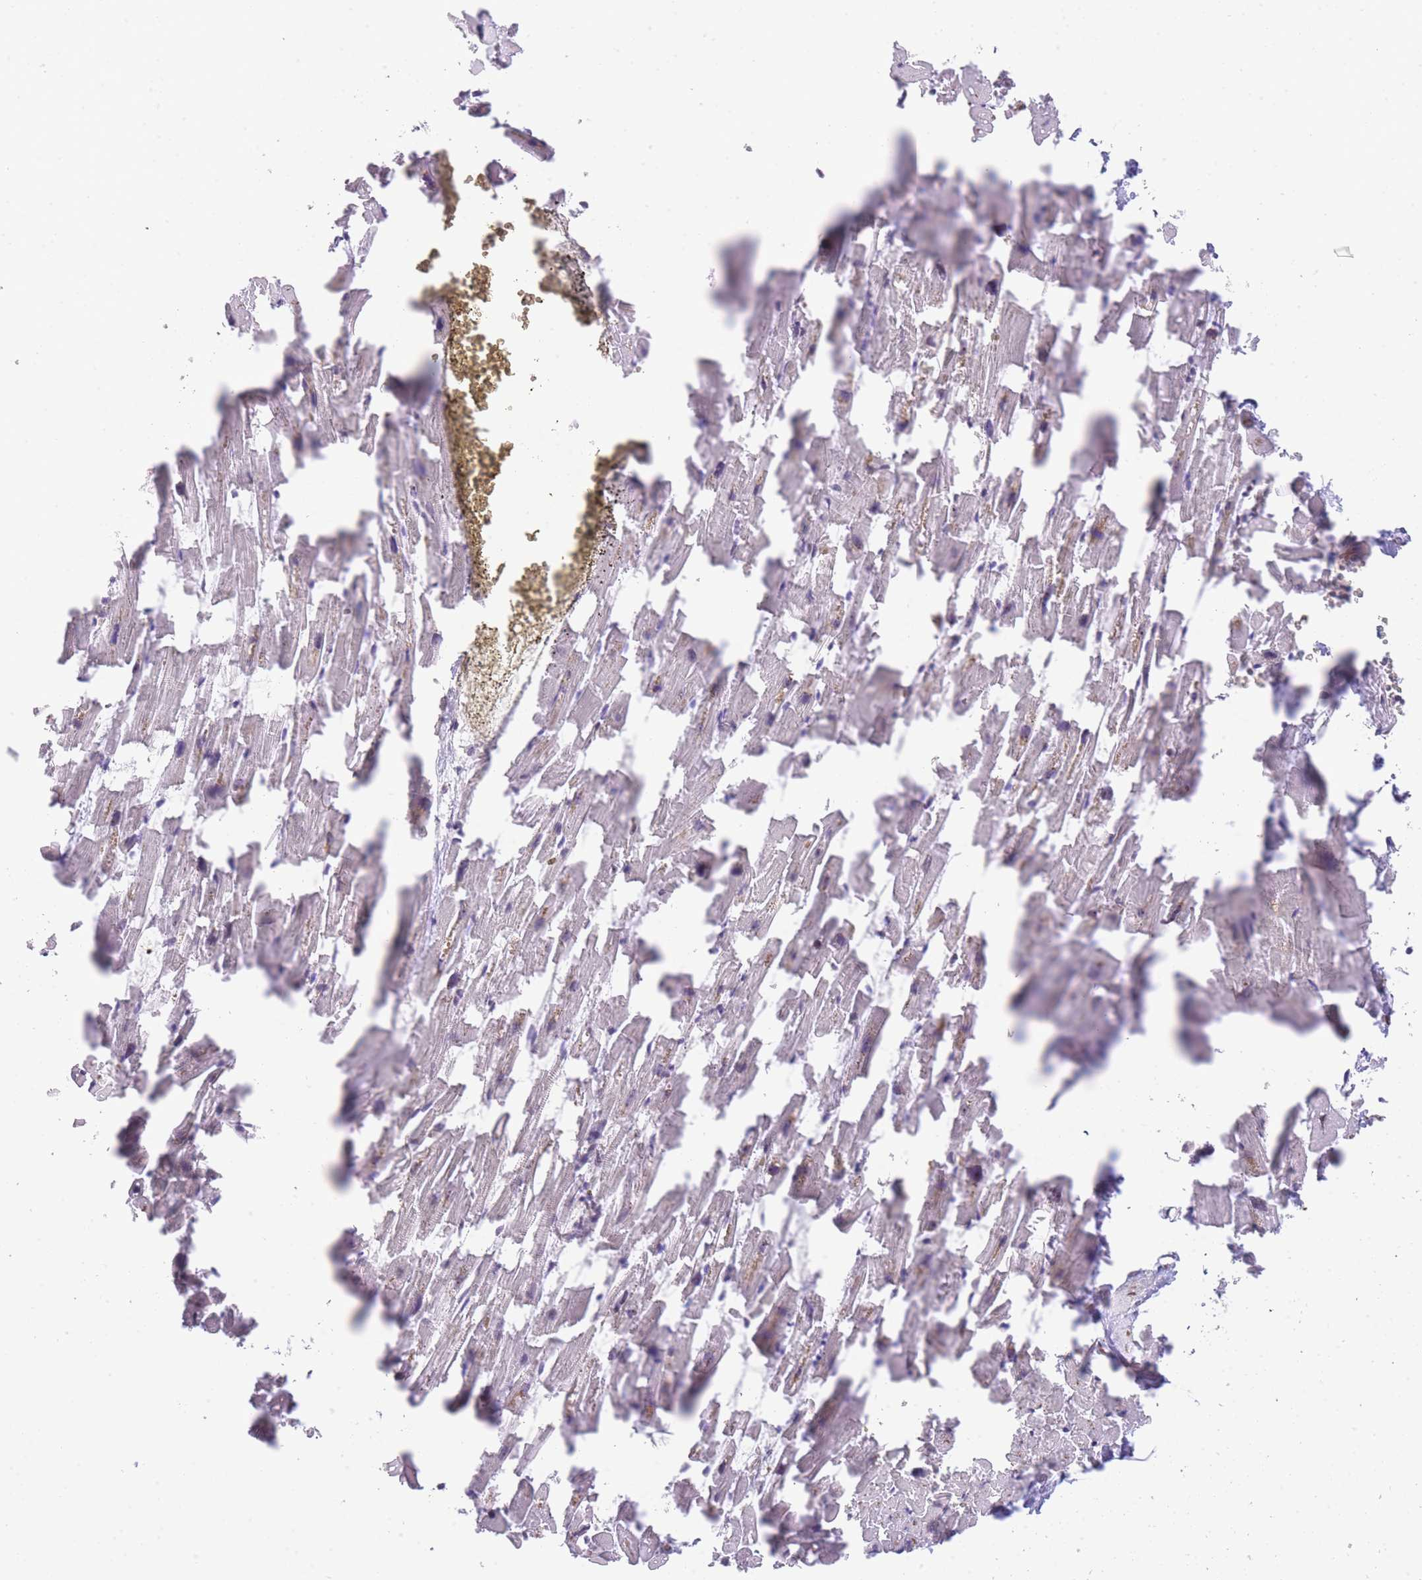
{"staining": {"intensity": "moderate", "quantity": "25%-75%", "location": "nuclear"}, "tissue": "heart muscle", "cell_type": "Cardiomyocytes", "image_type": "normal", "snomed": [{"axis": "morphology", "description": "Normal tissue, NOS"}, {"axis": "topography", "description": "Heart"}], "caption": "An immunohistochemistry (IHC) histopathology image of normal tissue is shown. Protein staining in brown shows moderate nuclear positivity in heart muscle within cardiomyocytes. (Brightfield microscopy of DAB IHC at high magnification).", "gene": "EVC2", "patient": {"sex": "female", "age": 64}}